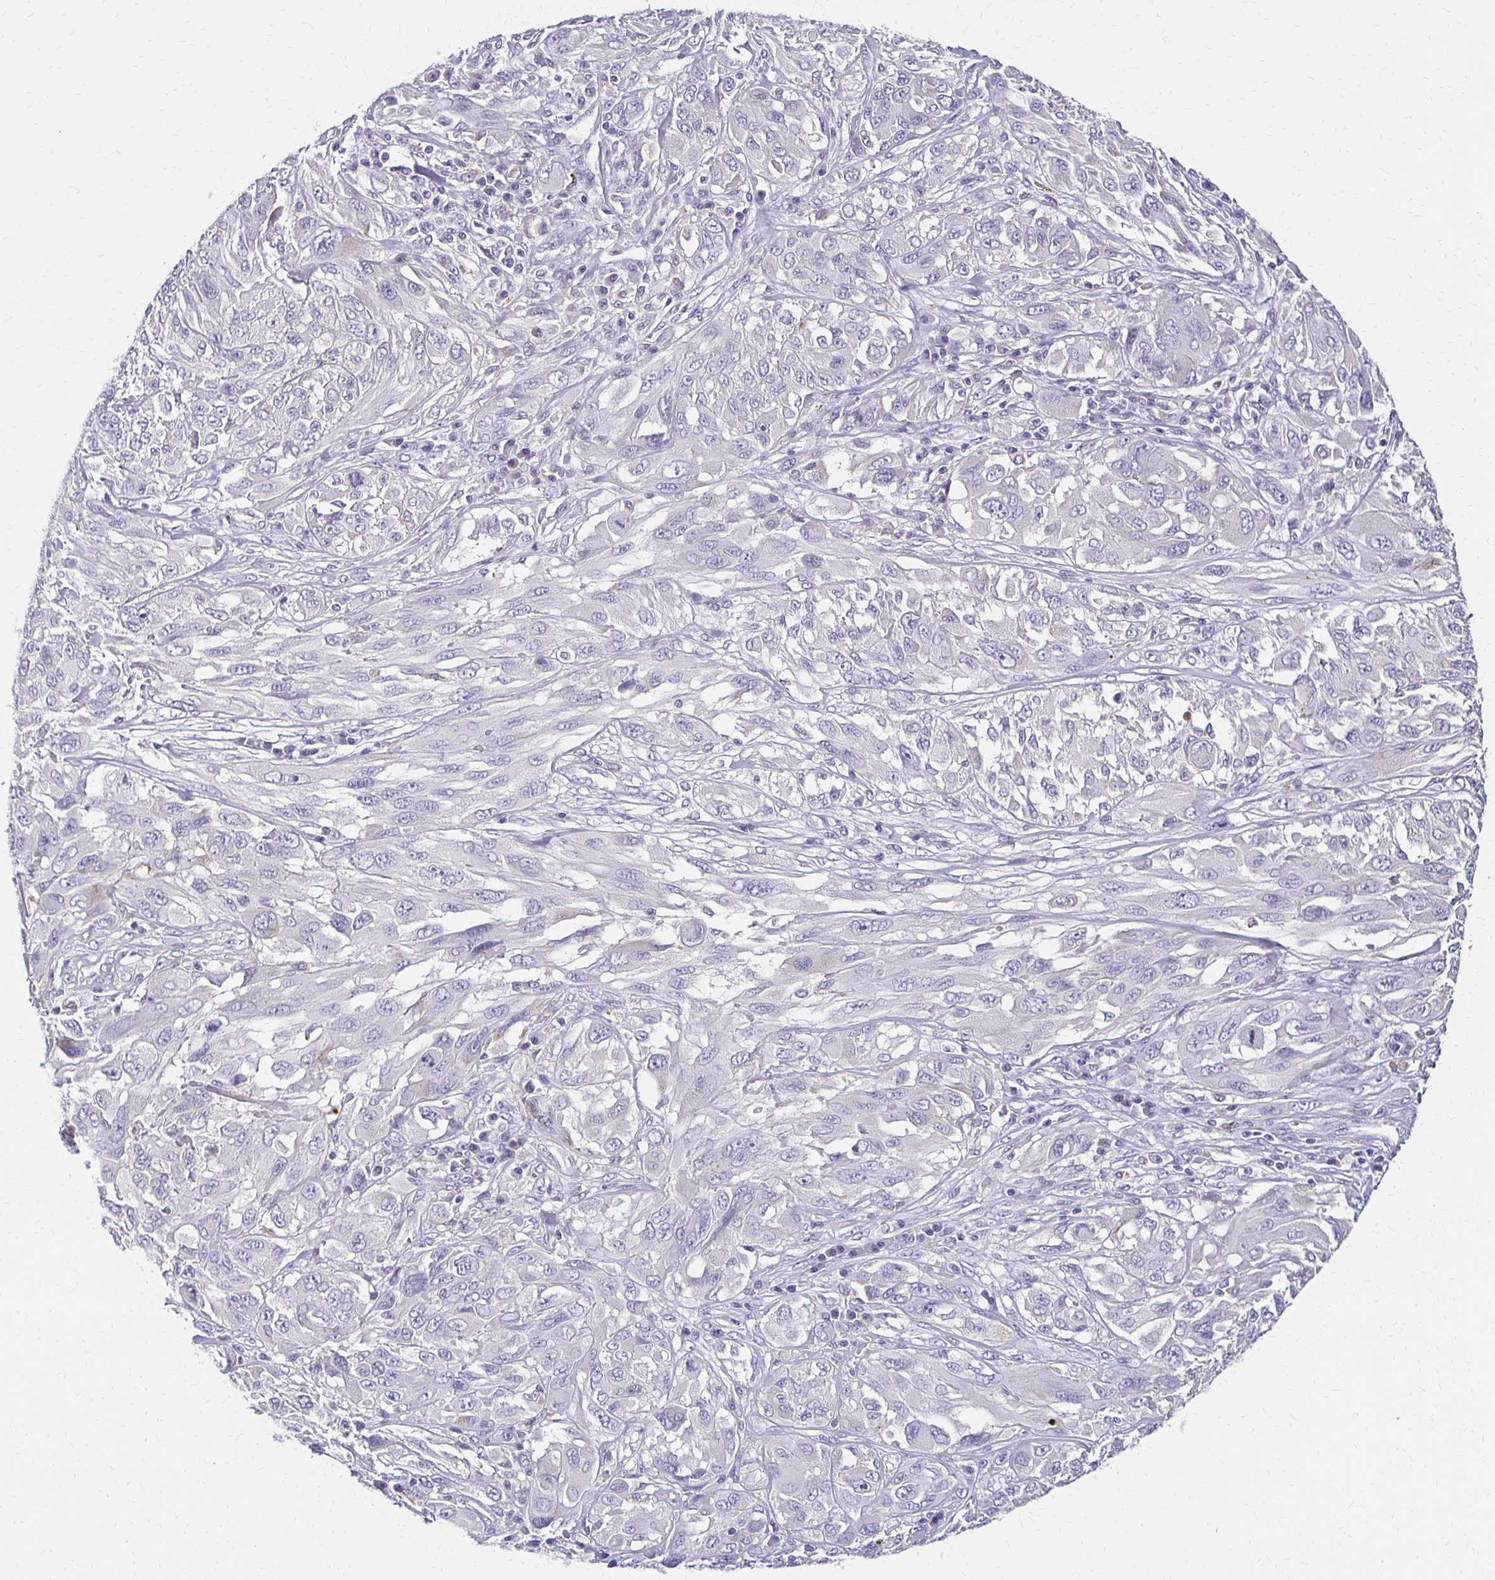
{"staining": {"intensity": "negative", "quantity": "none", "location": "none"}, "tissue": "melanoma", "cell_type": "Tumor cells", "image_type": "cancer", "snomed": [{"axis": "morphology", "description": "Malignant melanoma, NOS"}, {"axis": "topography", "description": "Skin"}], "caption": "A histopathology image of human malignant melanoma is negative for staining in tumor cells.", "gene": "BBS12", "patient": {"sex": "female", "age": 91}}